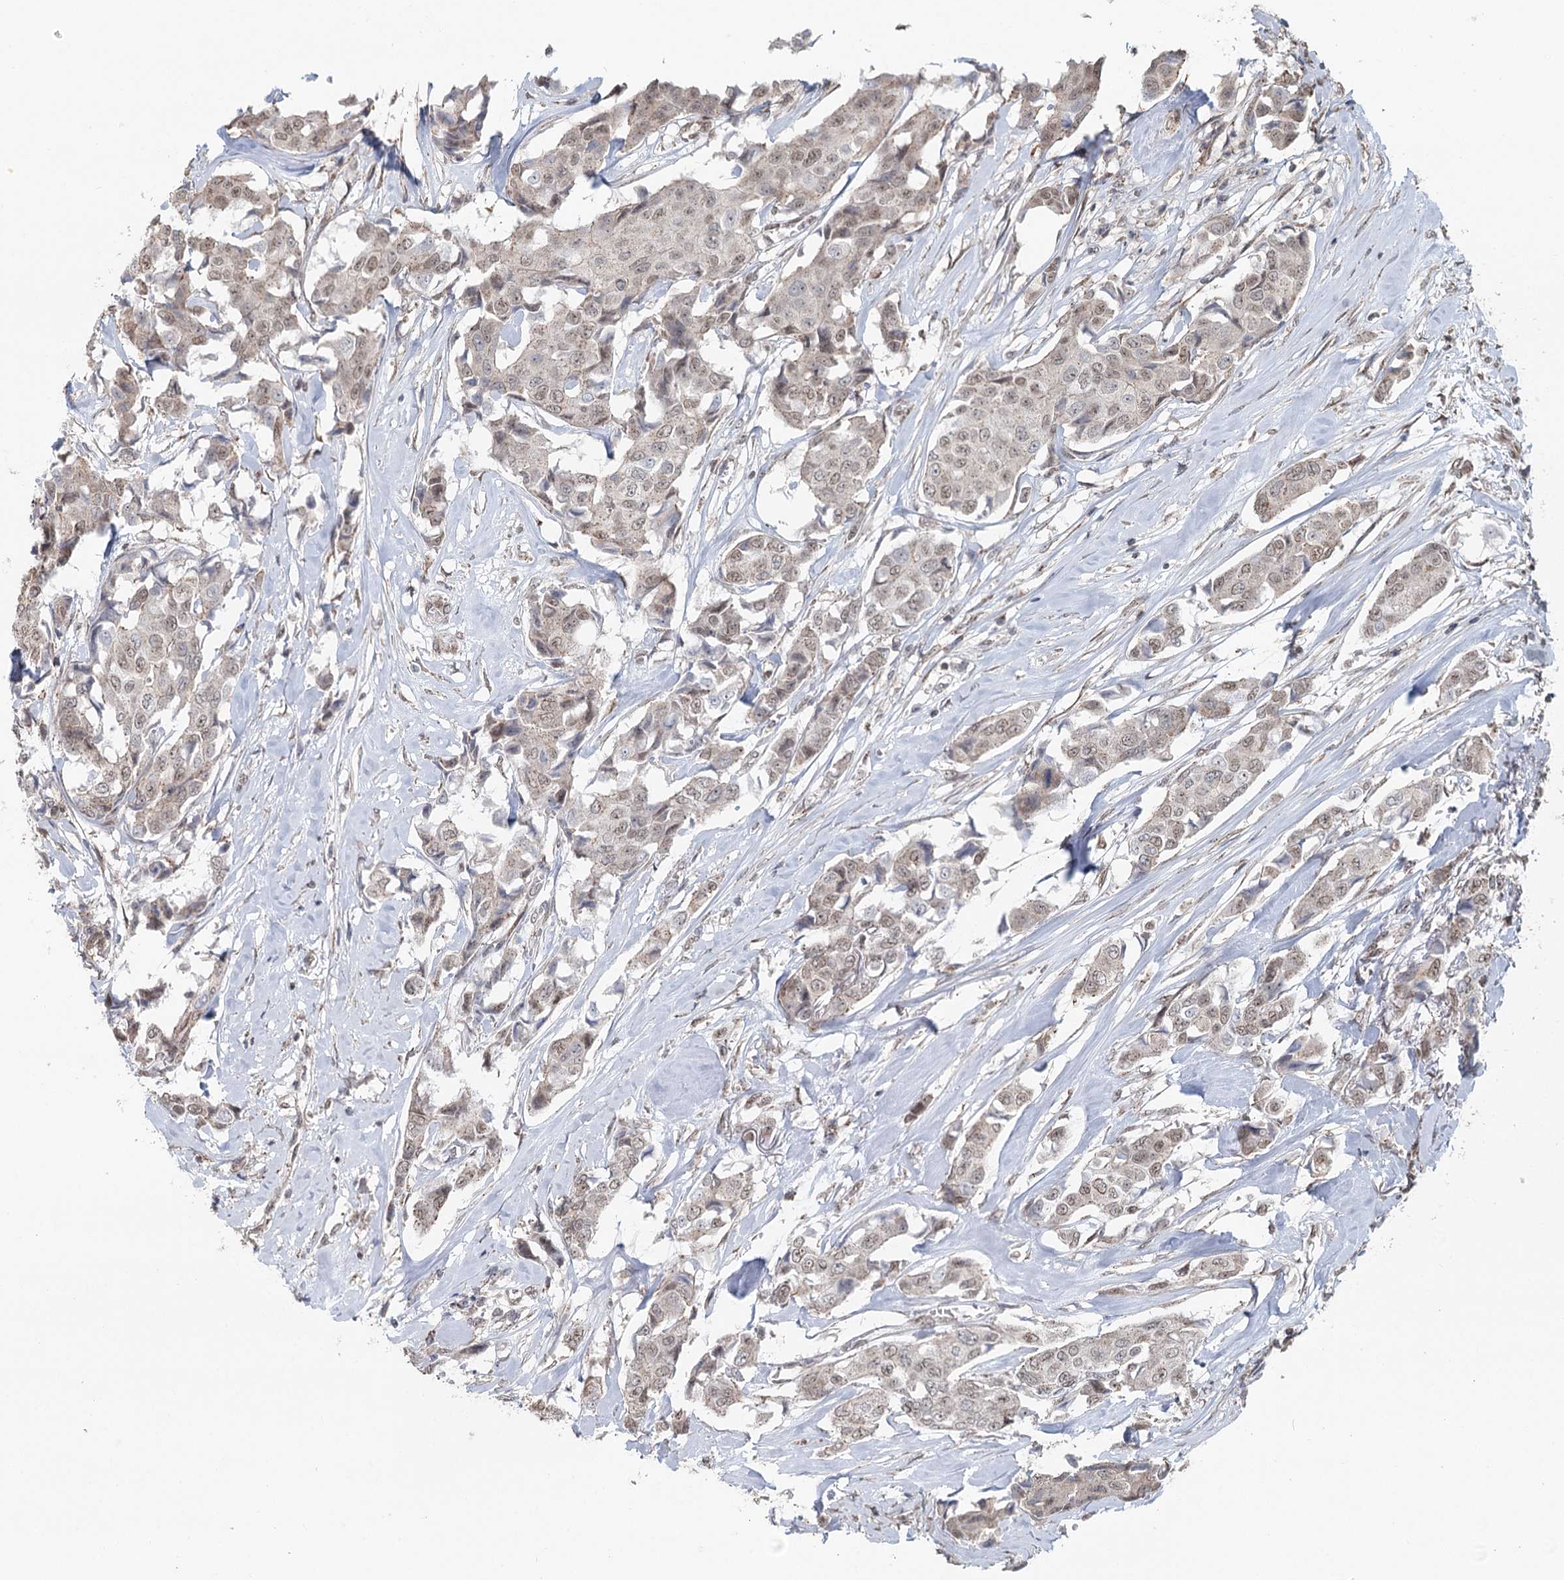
{"staining": {"intensity": "weak", "quantity": "<25%", "location": "nuclear"}, "tissue": "breast cancer", "cell_type": "Tumor cells", "image_type": "cancer", "snomed": [{"axis": "morphology", "description": "Duct carcinoma"}, {"axis": "topography", "description": "Breast"}], "caption": "An IHC photomicrograph of intraductal carcinoma (breast) is shown. There is no staining in tumor cells of intraductal carcinoma (breast).", "gene": "GPALPP1", "patient": {"sex": "female", "age": 80}}